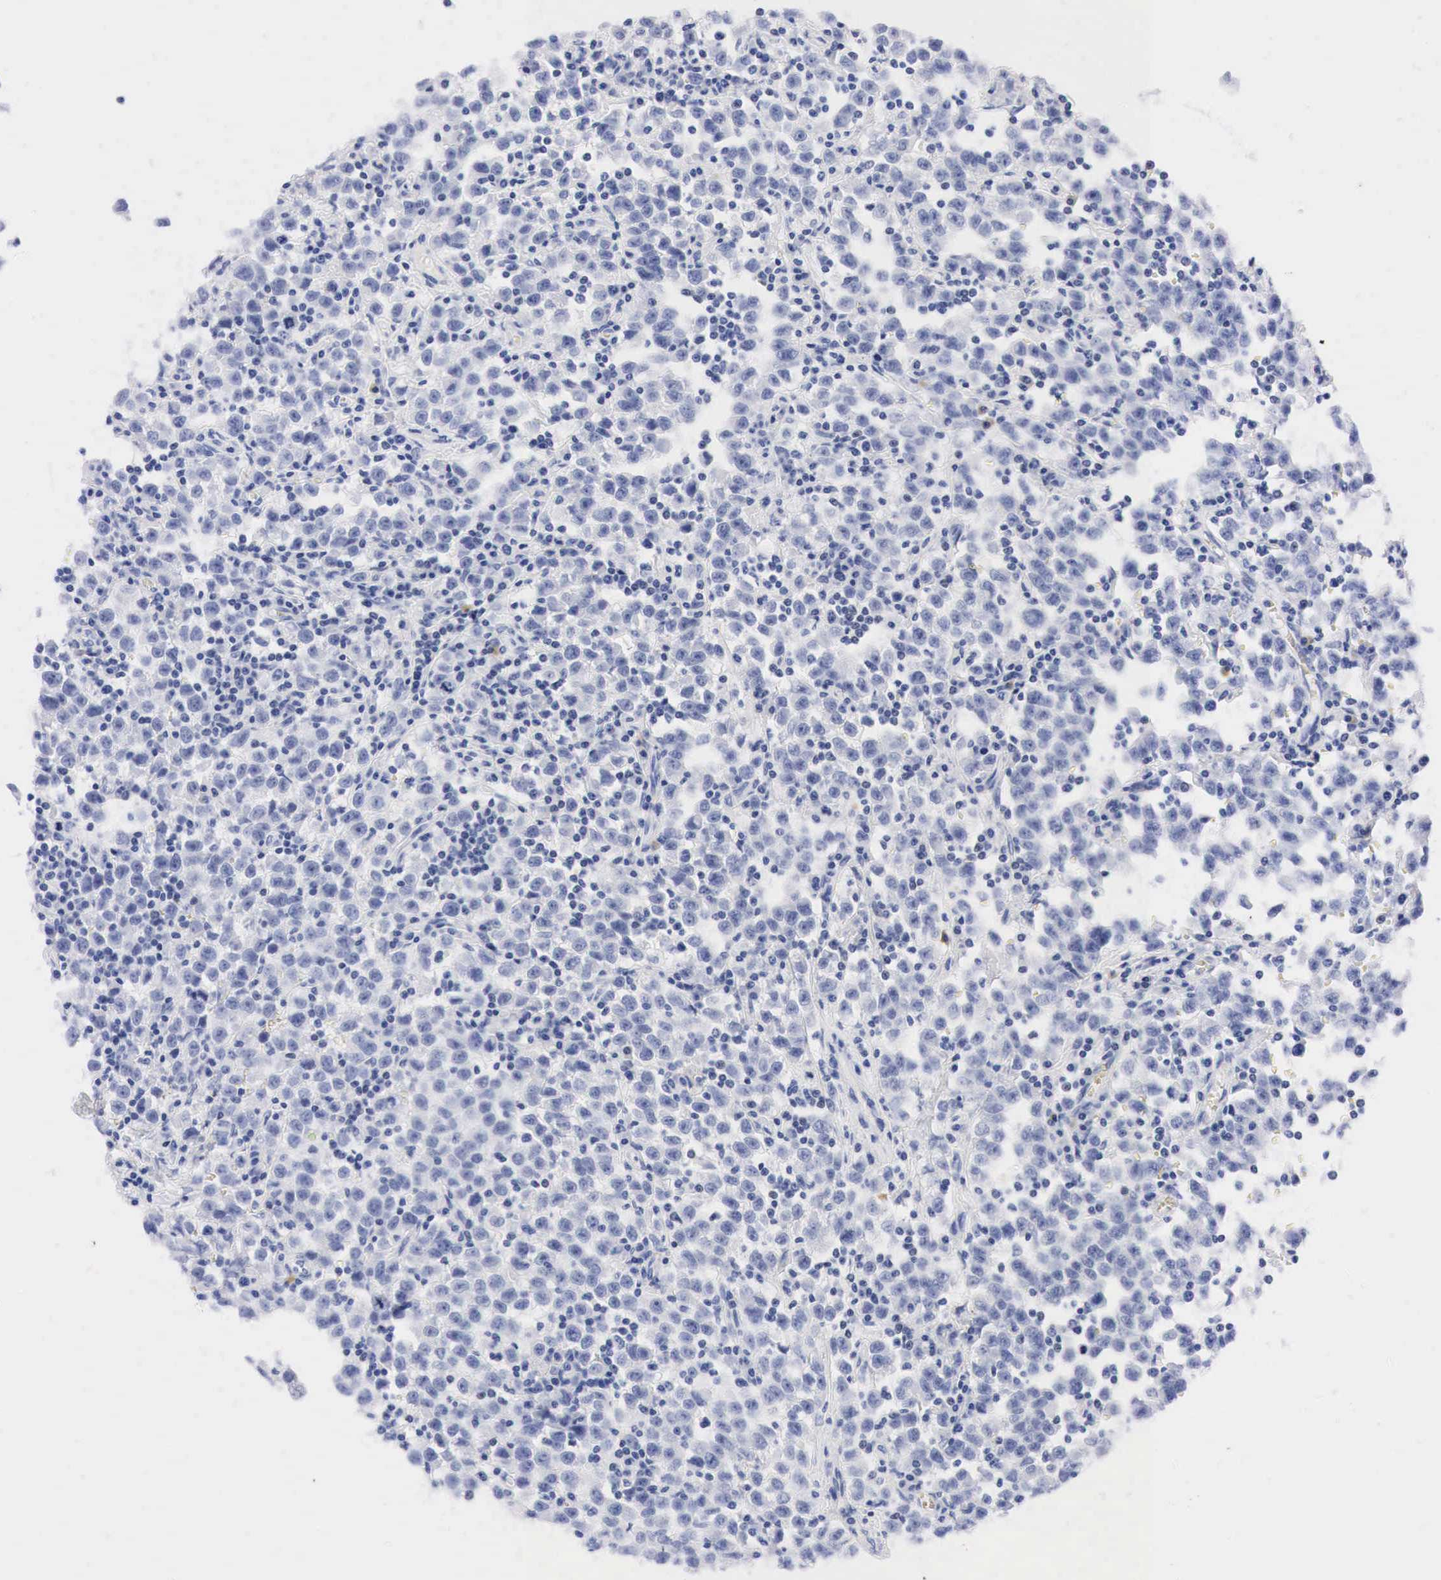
{"staining": {"intensity": "negative", "quantity": "none", "location": "none"}, "tissue": "testis cancer", "cell_type": "Tumor cells", "image_type": "cancer", "snomed": [{"axis": "morphology", "description": "Seminoma, NOS"}, {"axis": "topography", "description": "Testis"}], "caption": "Human seminoma (testis) stained for a protein using immunohistochemistry exhibits no staining in tumor cells.", "gene": "NKX2-1", "patient": {"sex": "male", "age": 35}}